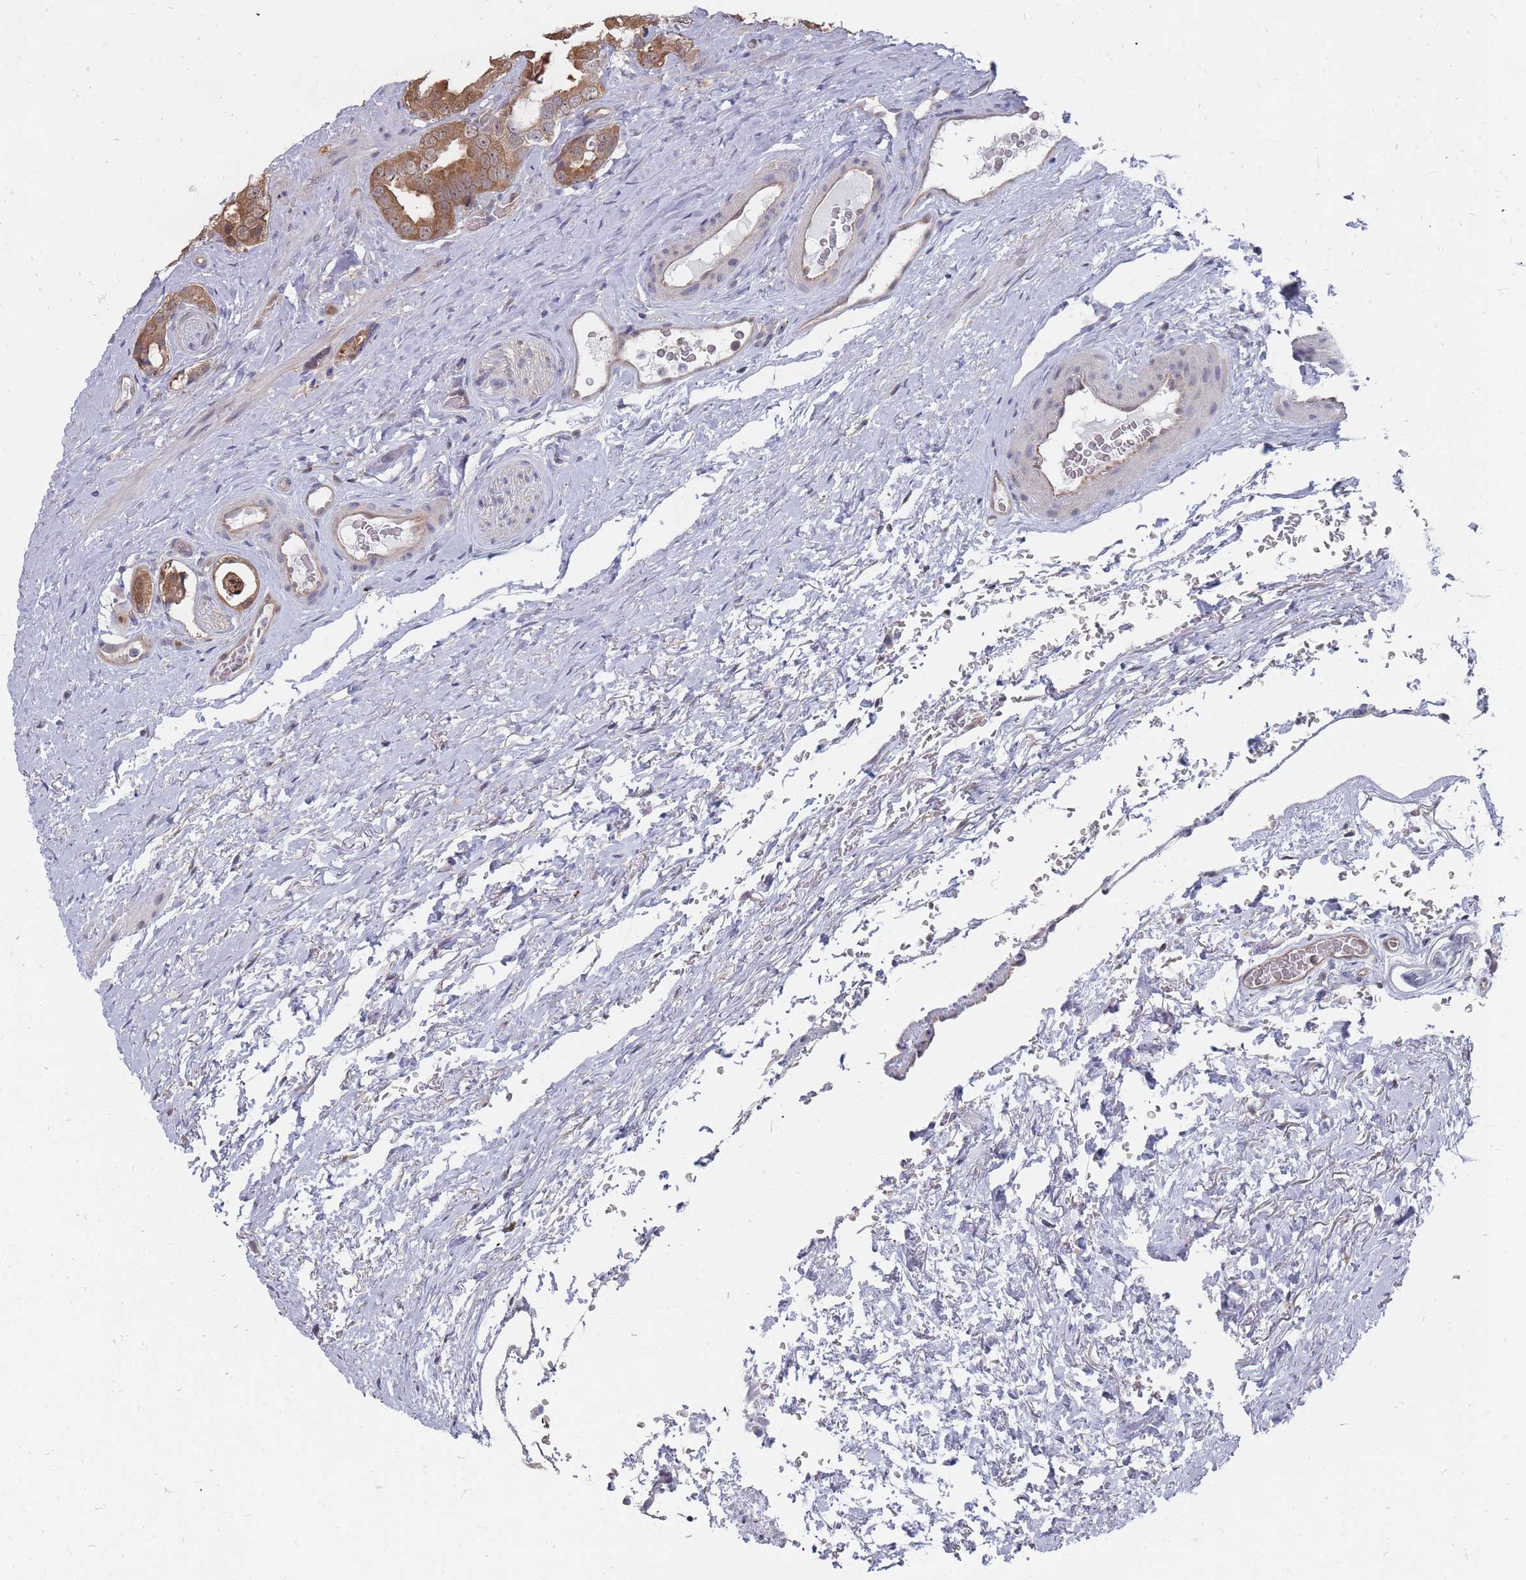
{"staining": {"intensity": "moderate", "quantity": ">75%", "location": "cytoplasmic/membranous"}, "tissue": "prostate cancer", "cell_type": "Tumor cells", "image_type": "cancer", "snomed": [{"axis": "morphology", "description": "Adenocarcinoma, High grade"}, {"axis": "topography", "description": "Prostate"}], "caption": "The photomicrograph displays immunohistochemical staining of prostate high-grade adenocarcinoma. There is moderate cytoplasmic/membranous positivity is appreciated in about >75% of tumor cells. The protein is shown in brown color, while the nuclei are stained blue.", "gene": "NKD1", "patient": {"sex": "male", "age": 71}}